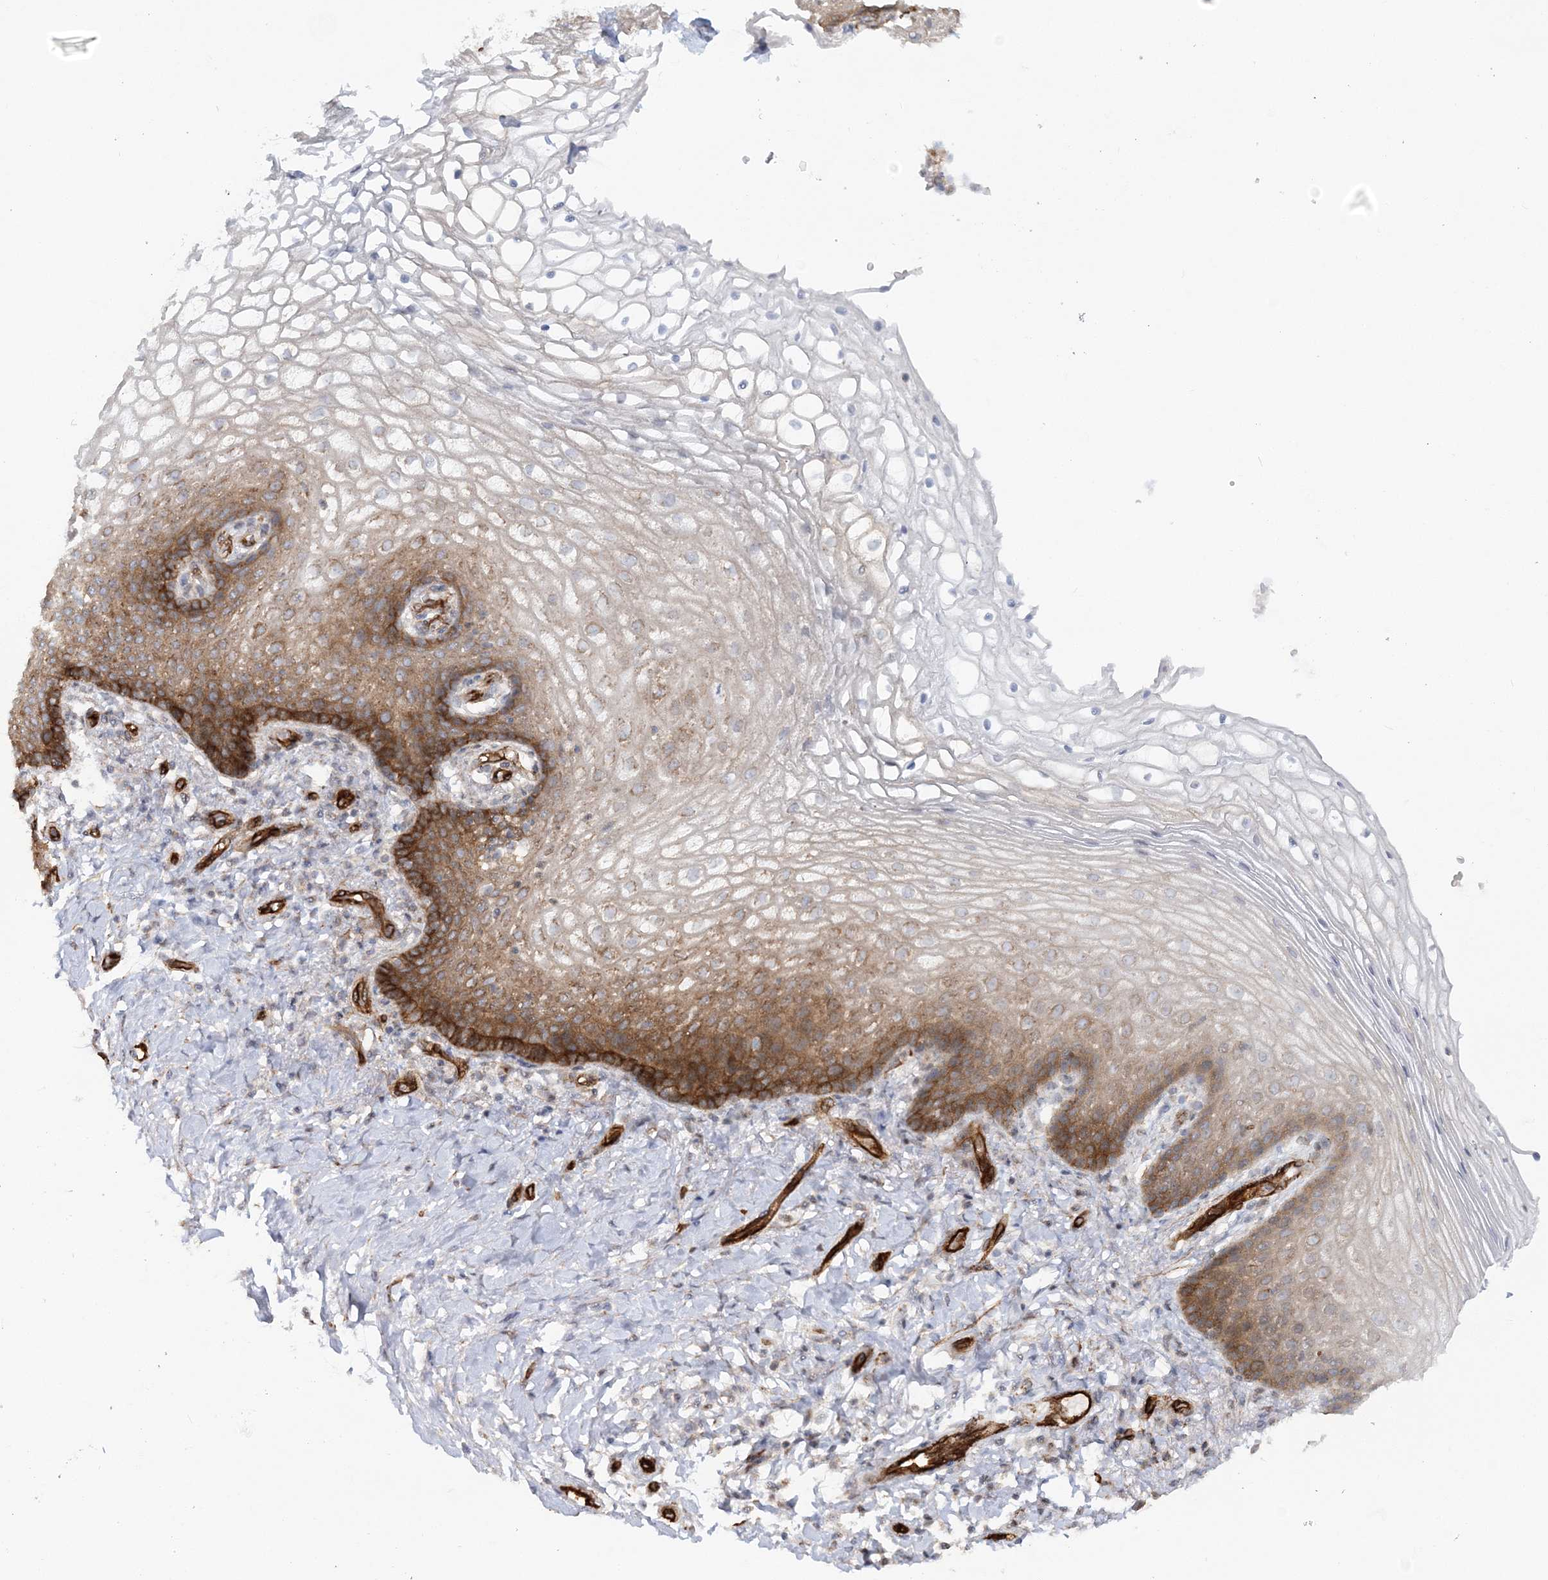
{"staining": {"intensity": "strong", "quantity": "<25%", "location": "cytoplasmic/membranous"}, "tissue": "vagina", "cell_type": "Squamous epithelial cells", "image_type": "normal", "snomed": [{"axis": "morphology", "description": "Normal tissue, NOS"}, {"axis": "topography", "description": "Vagina"}], "caption": "The micrograph reveals staining of benign vagina, revealing strong cytoplasmic/membranous protein positivity (brown color) within squamous epithelial cells. (IHC, brightfield microscopy, high magnification).", "gene": "AFAP1L2", "patient": {"sex": "female", "age": 60}}